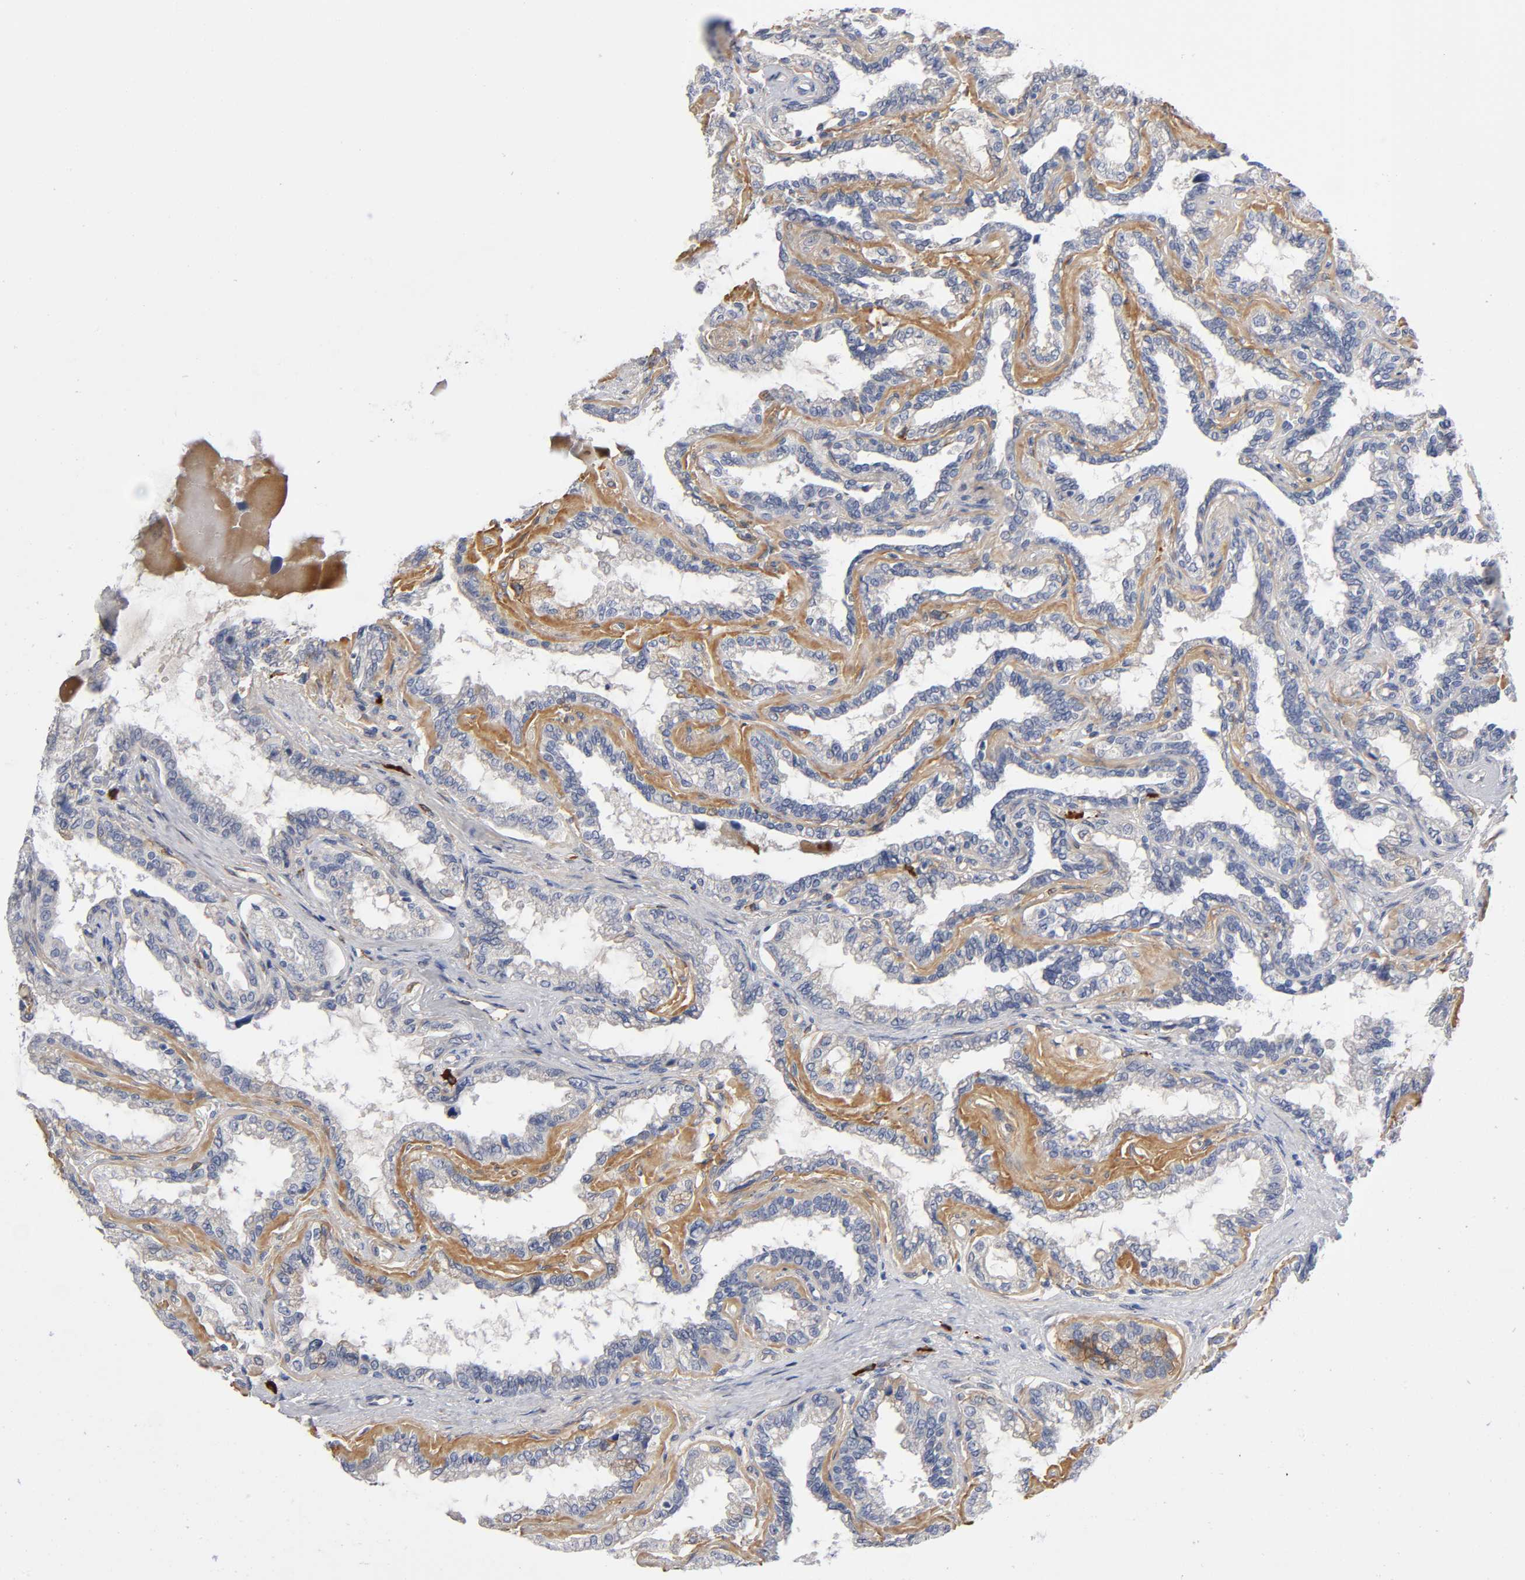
{"staining": {"intensity": "weak", "quantity": "25%-75%", "location": "cytoplasmic/membranous"}, "tissue": "seminal vesicle", "cell_type": "Glandular cells", "image_type": "normal", "snomed": [{"axis": "morphology", "description": "Normal tissue, NOS"}, {"axis": "morphology", "description": "Inflammation, NOS"}, {"axis": "topography", "description": "Urinary bladder"}, {"axis": "topography", "description": "Prostate"}, {"axis": "topography", "description": "Seminal veicle"}], "caption": "Weak cytoplasmic/membranous staining is appreciated in approximately 25%-75% of glandular cells in normal seminal vesicle. Nuclei are stained in blue.", "gene": "NOVA1", "patient": {"sex": "male", "age": 82}}